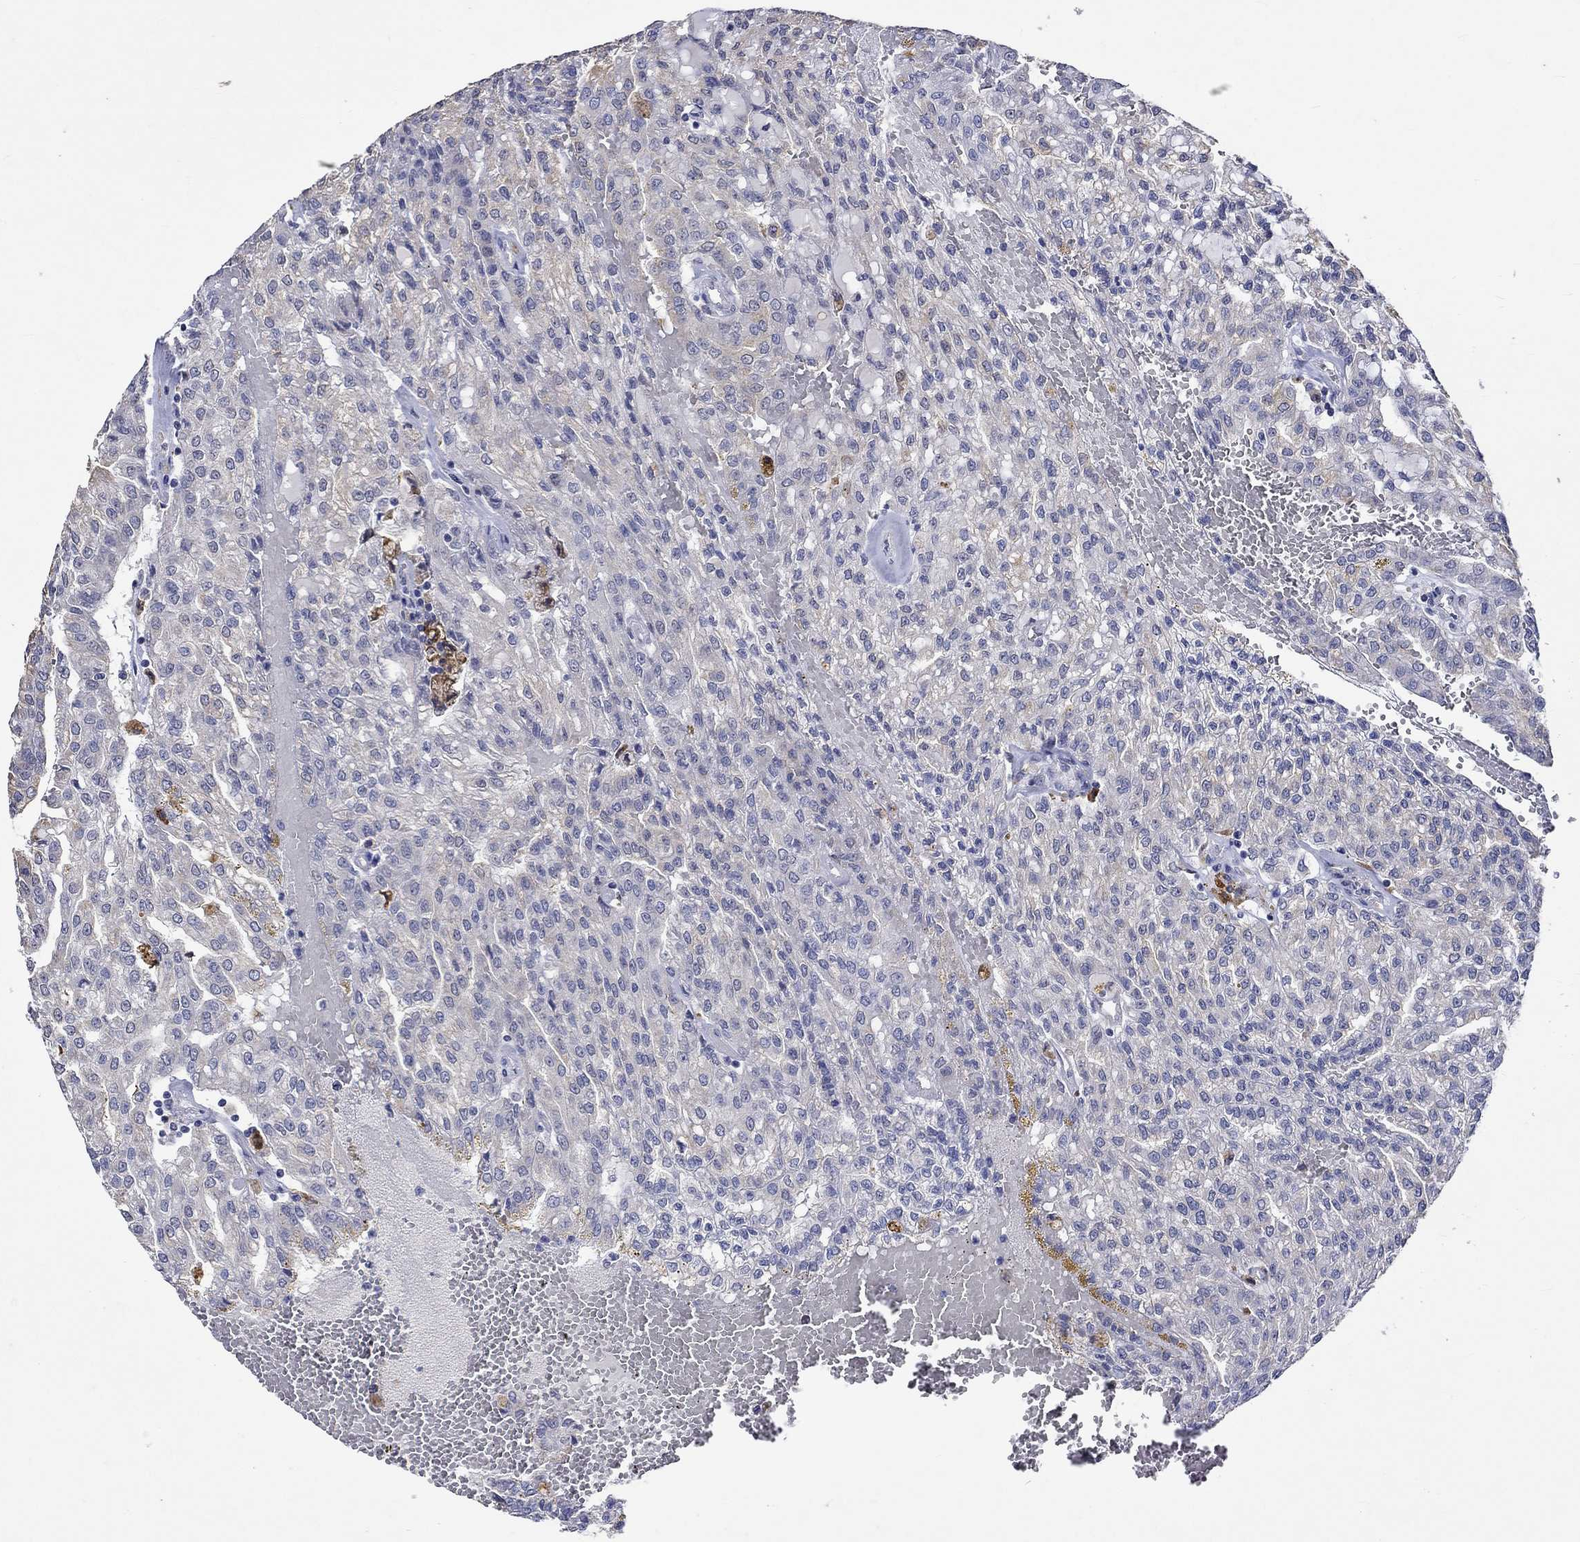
{"staining": {"intensity": "weak", "quantity": "<25%", "location": "cytoplasmic/membranous"}, "tissue": "renal cancer", "cell_type": "Tumor cells", "image_type": "cancer", "snomed": [{"axis": "morphology", "description": "Adenocarcinoma, NOS"}, {"axis": "topography", "description": "Kidney"}], "caption": "Tumor cells show no significant positivity in renal cancer (adenocarcinoma). (Stains: DAB (3,3'-diaminobenzidine) immunohistochemistry (IHC) with hematoxylin counter stain, Microscopy: brightfield microscopy at high magnification).", "gene": "DDX3Y", "patient": {"sex": "male", "age": 63}}